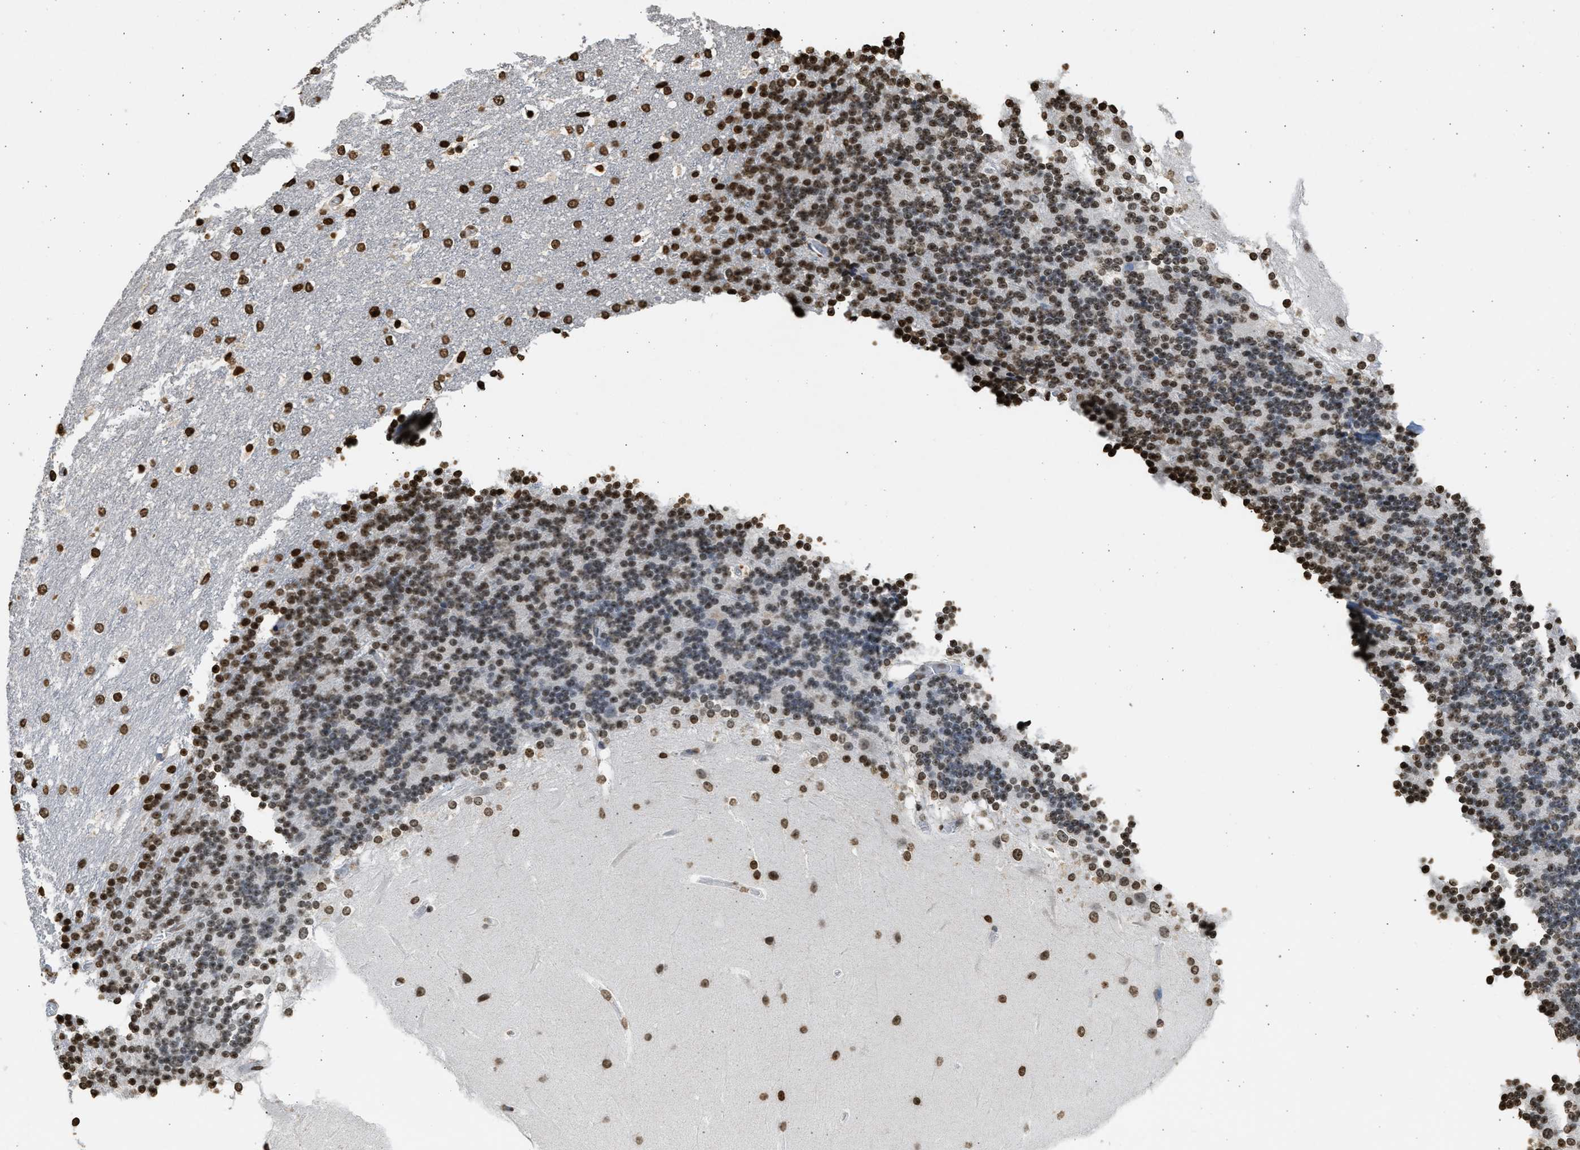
{"staining": {"intensity": "moderate", "quantity": "25%-75%", "location": "nuclear"}, "tissue": "cerebellum", "cell_type": "Cells in granular layer", "image_type": "normal", "snomed": [{"axis": "morphology", "description": "Normal tissue, NOS"}, {"axis": "topography", "description": "Cerebellum"}], "caption": "Human cerebellum stained with a protein marker exhibits moderate staining in cells in granular layer.", "gene": "RRAGC", "patient": {"sex": "female", "age": 19}}